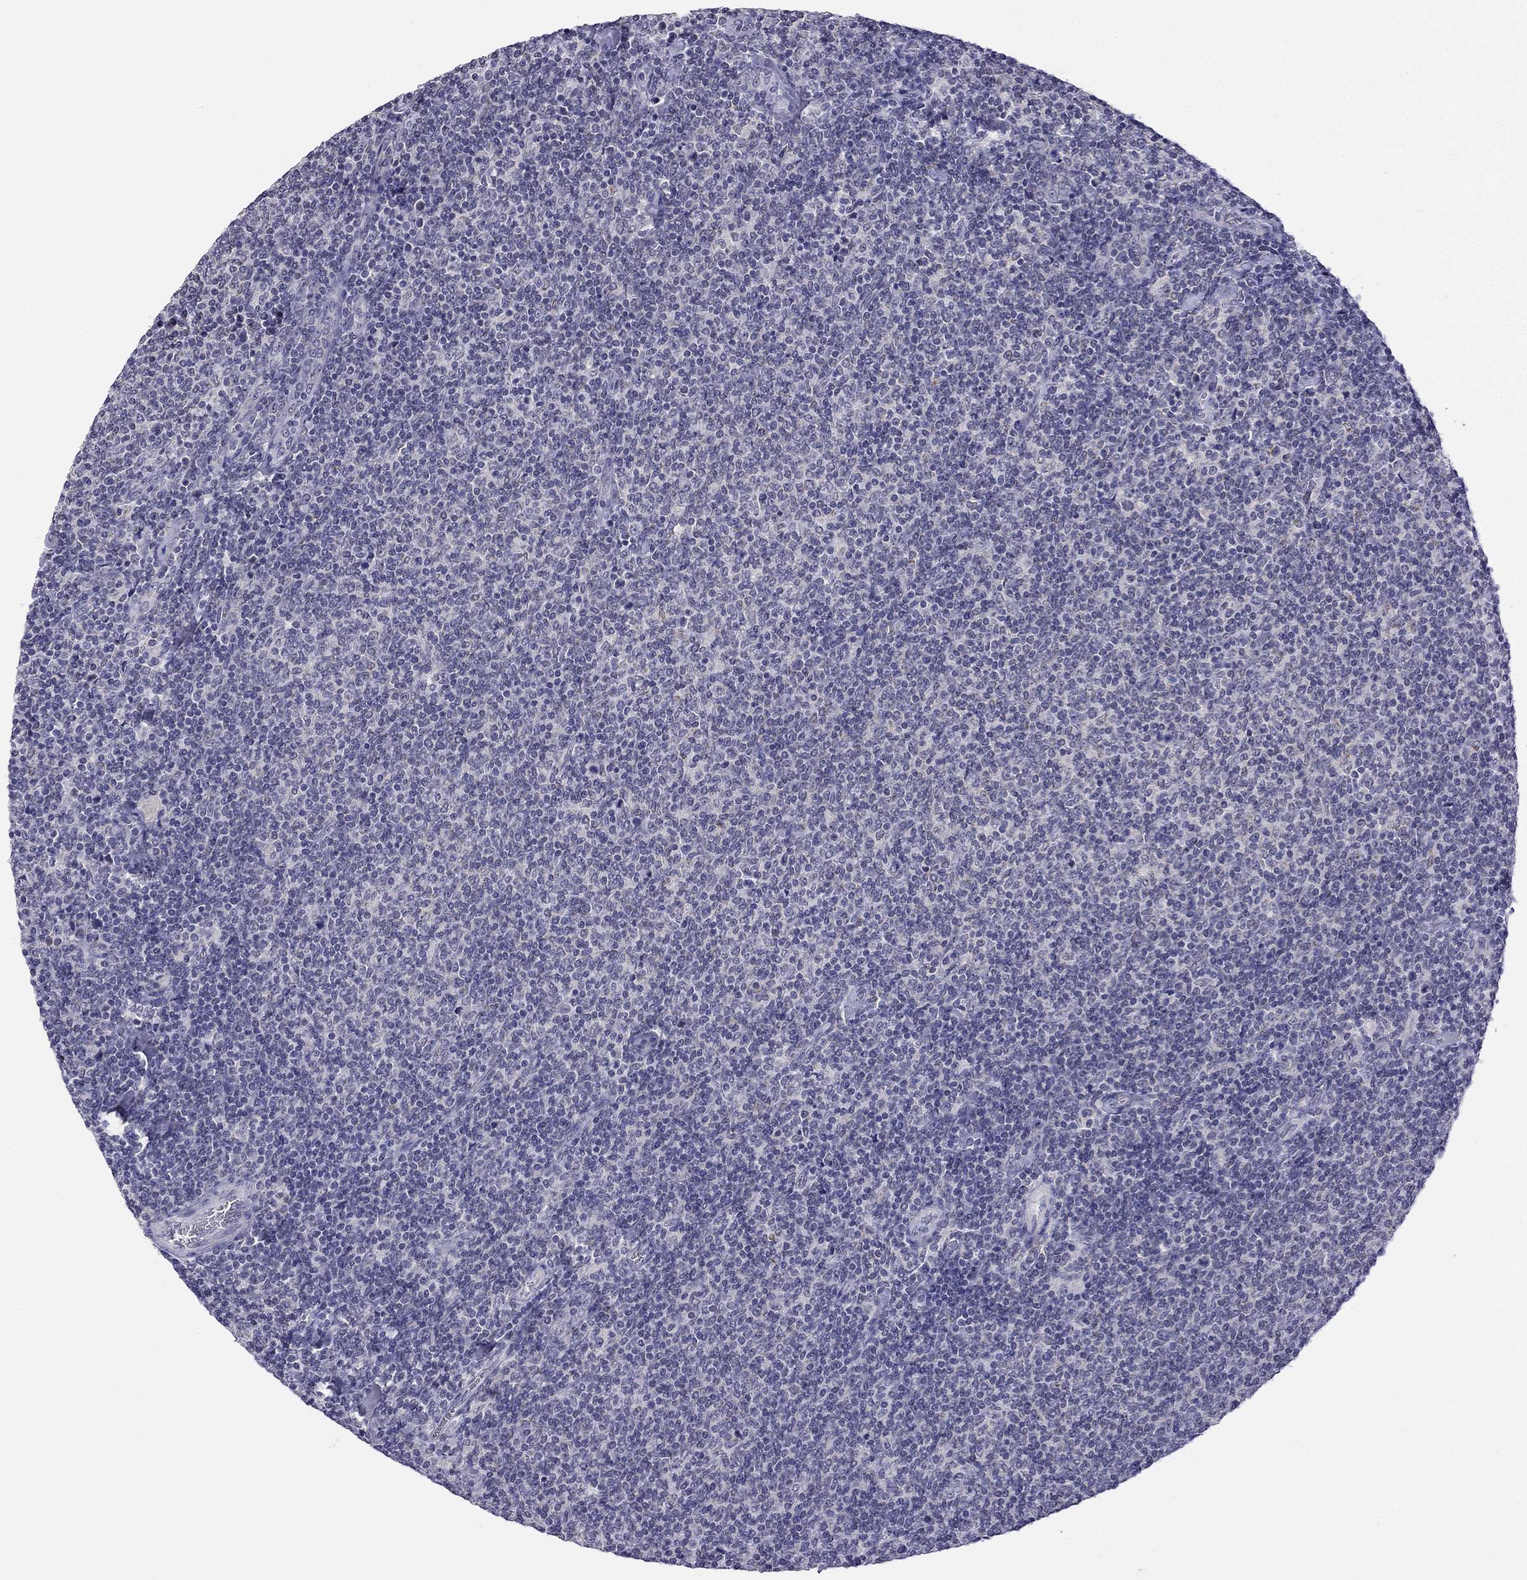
{"staining": {"intensity": "negative", "quantity": "none", "location": "none"}, "tissue": "lymphoma", "cell_type": "Tumor cells", "image_type": "cancer", "snomed": [{"axis": "morphology", "description": "Malignant lymphoma, non-Hodgkin's type, Low grade"}, {"axis": "topography", "description": "Lymph node"}], "caption": "Micrograph shows no significant protein positivity in tumor cells of lymphoma. The staining is performed using DAB brown chromogen with nuclei counter-stained in using hematoxylin.", "gene": "C5orf49", "patient": {"sex": "male", "age": 52}}